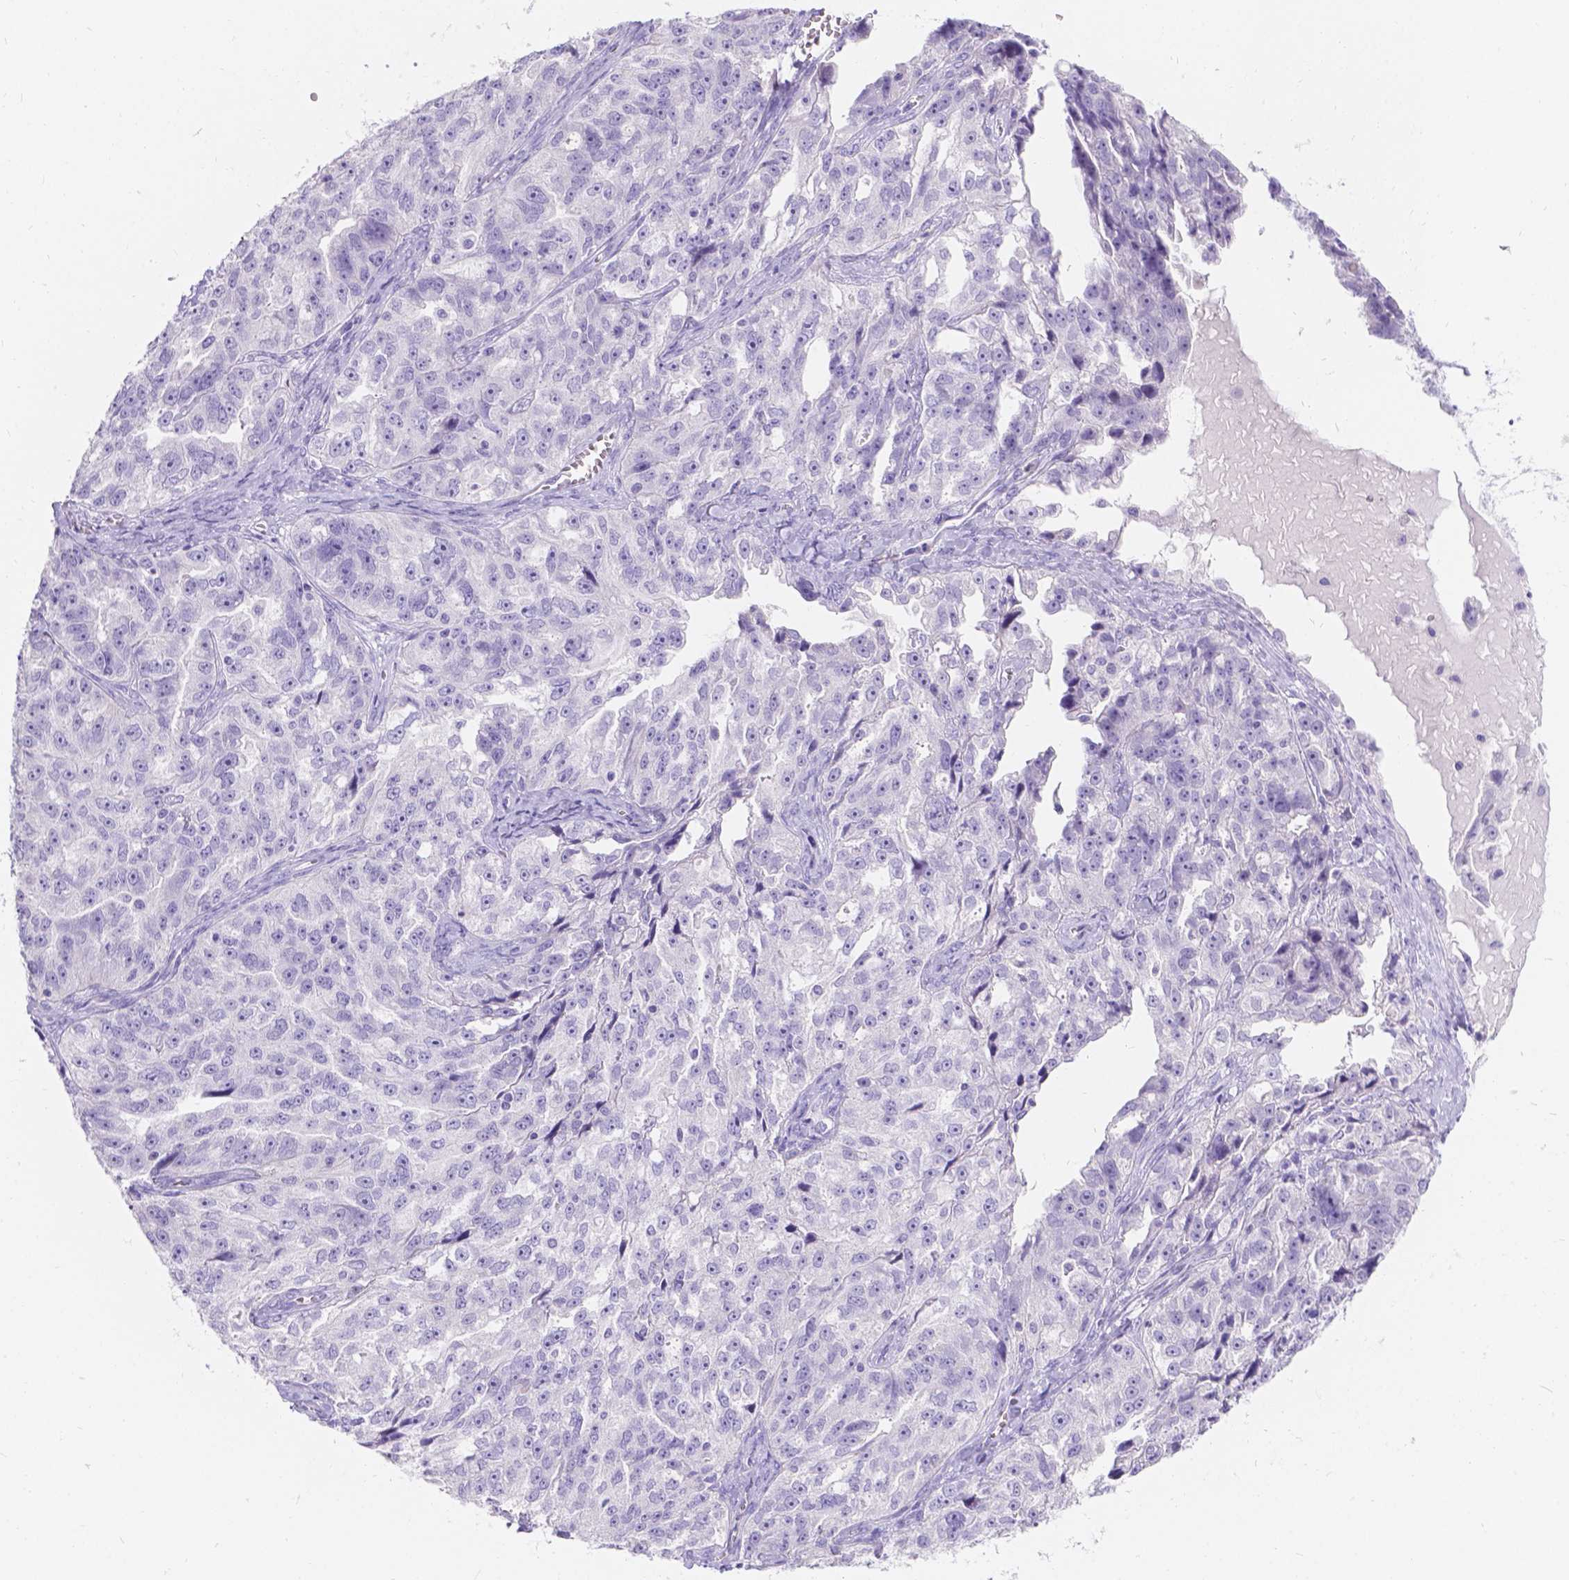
{"staining": {"intensity": "negative", "quantity": "none", "location": "none"}, "tissue": "ovarian cancer", "cell_type": "Tumor cells", "image_type": "cancer", "snomed": [{"axis": "morphology", "description": "Cystadenocarcinoma, serous, NOS"}, {"axis": "topography", "description": "Ovary"}], "caption": "Ovarian serous cystadenocarcinoma stained for a protein using immunohistochemistry (IHC) demonstrates no positivity tumor cells.", "gene": "GNRHR", "patient": {"sex": "female", "age": 51}}